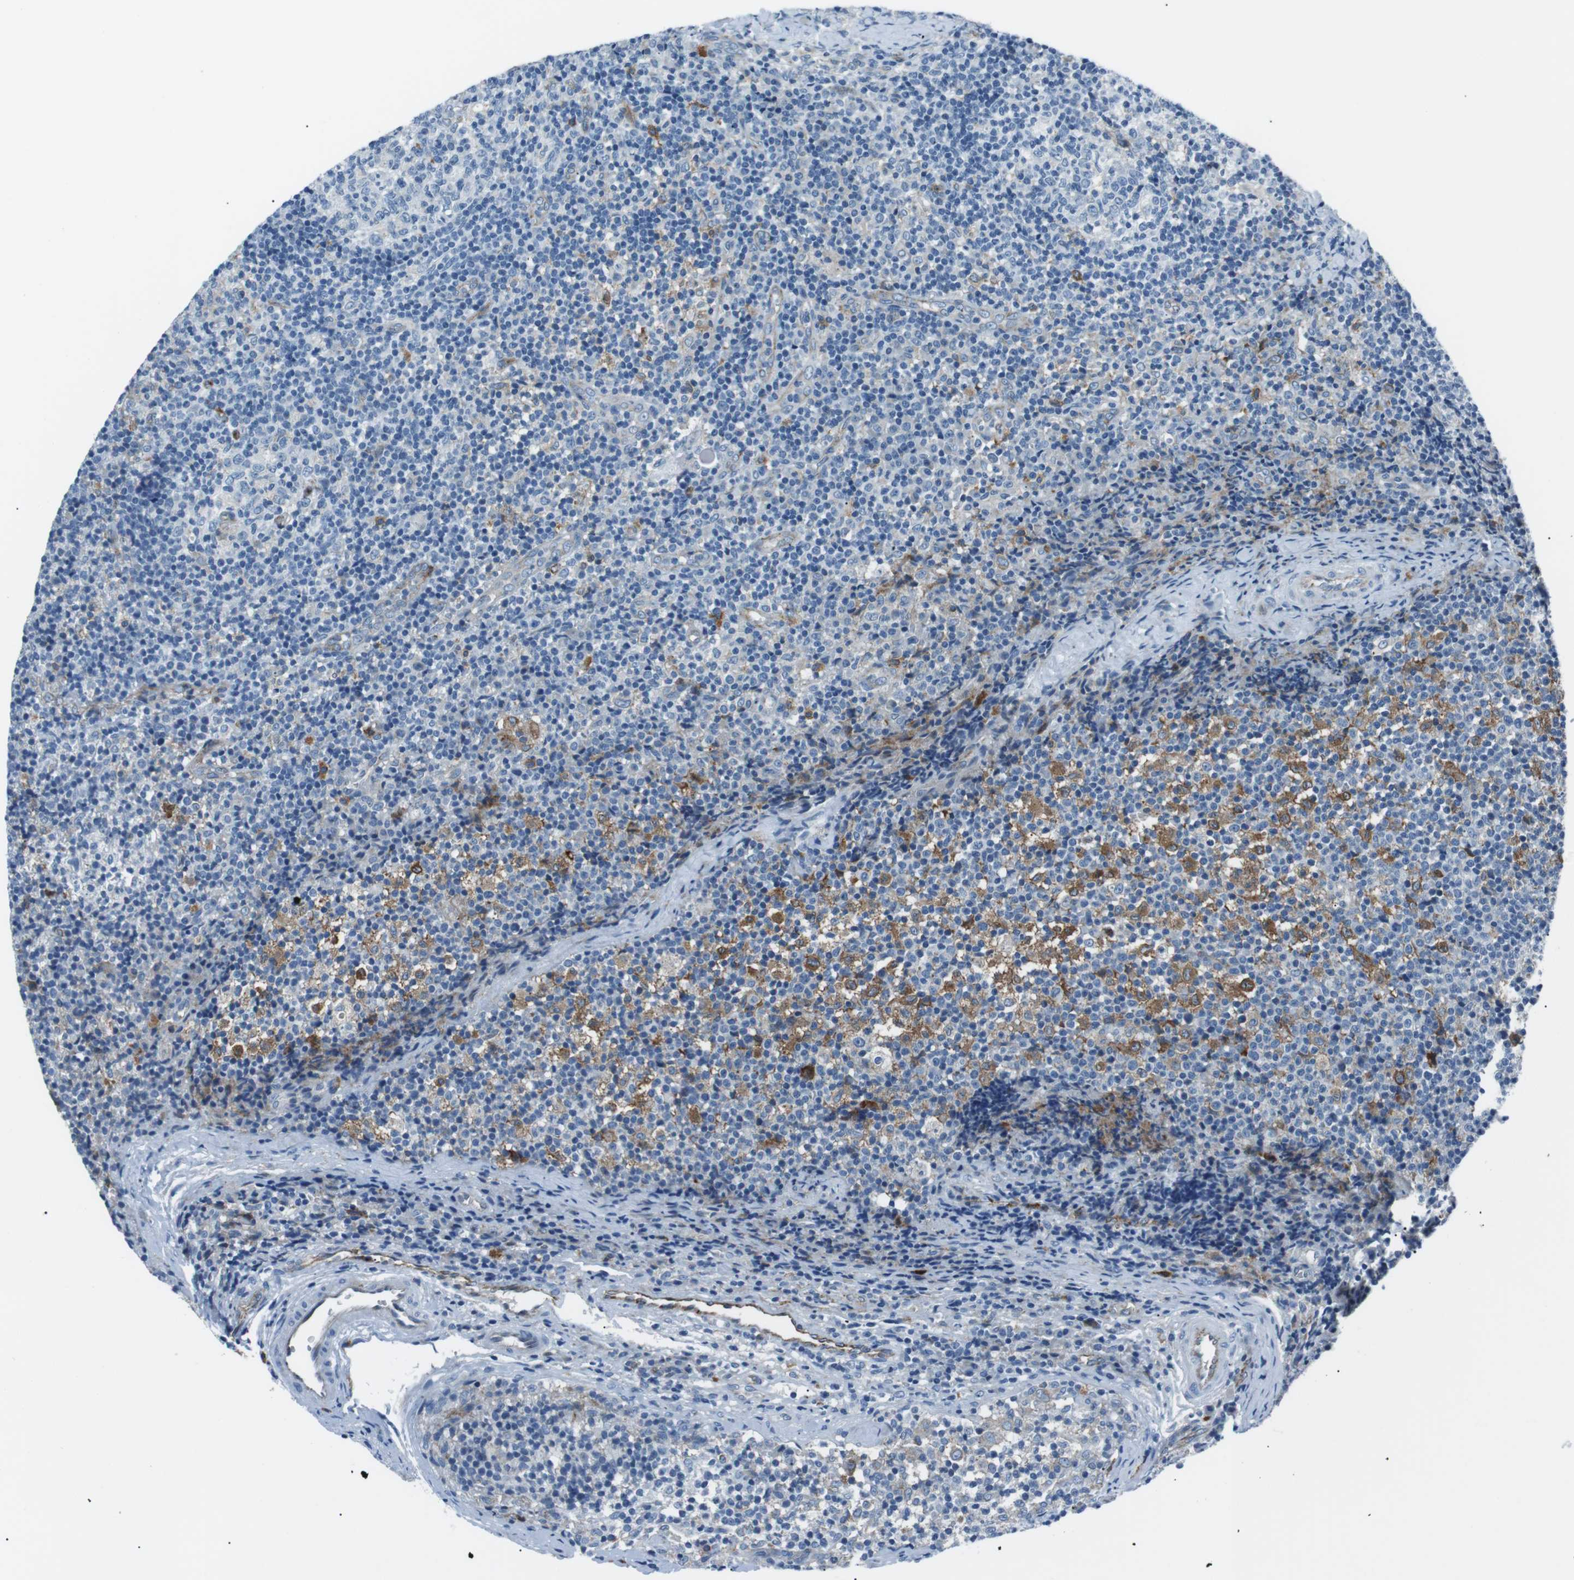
{"staining": {"intensity": "weak", "quantity": "<25%", "location": "cytoplasmic/membranous"}, "tissue": "lymph node", "cell_type": "Germinal center cells", "image_type": "normal", "snomed": [{"axis": "morphology", "description": "Normal tissue, NOS"}, {"axis": "morphology", "description": "Inflammation, NOS"}, {"axis": "topography", "description": "Lymph node"}], "caption": "A high-resolution photomicrograph shows immunohistochemistry (IHC) staining of unremarkable lymph node, which exhibits no significant expression in germinal center cells.", "gene": "CSF2RA", "patient": {"sex": "male", "age": 55}}